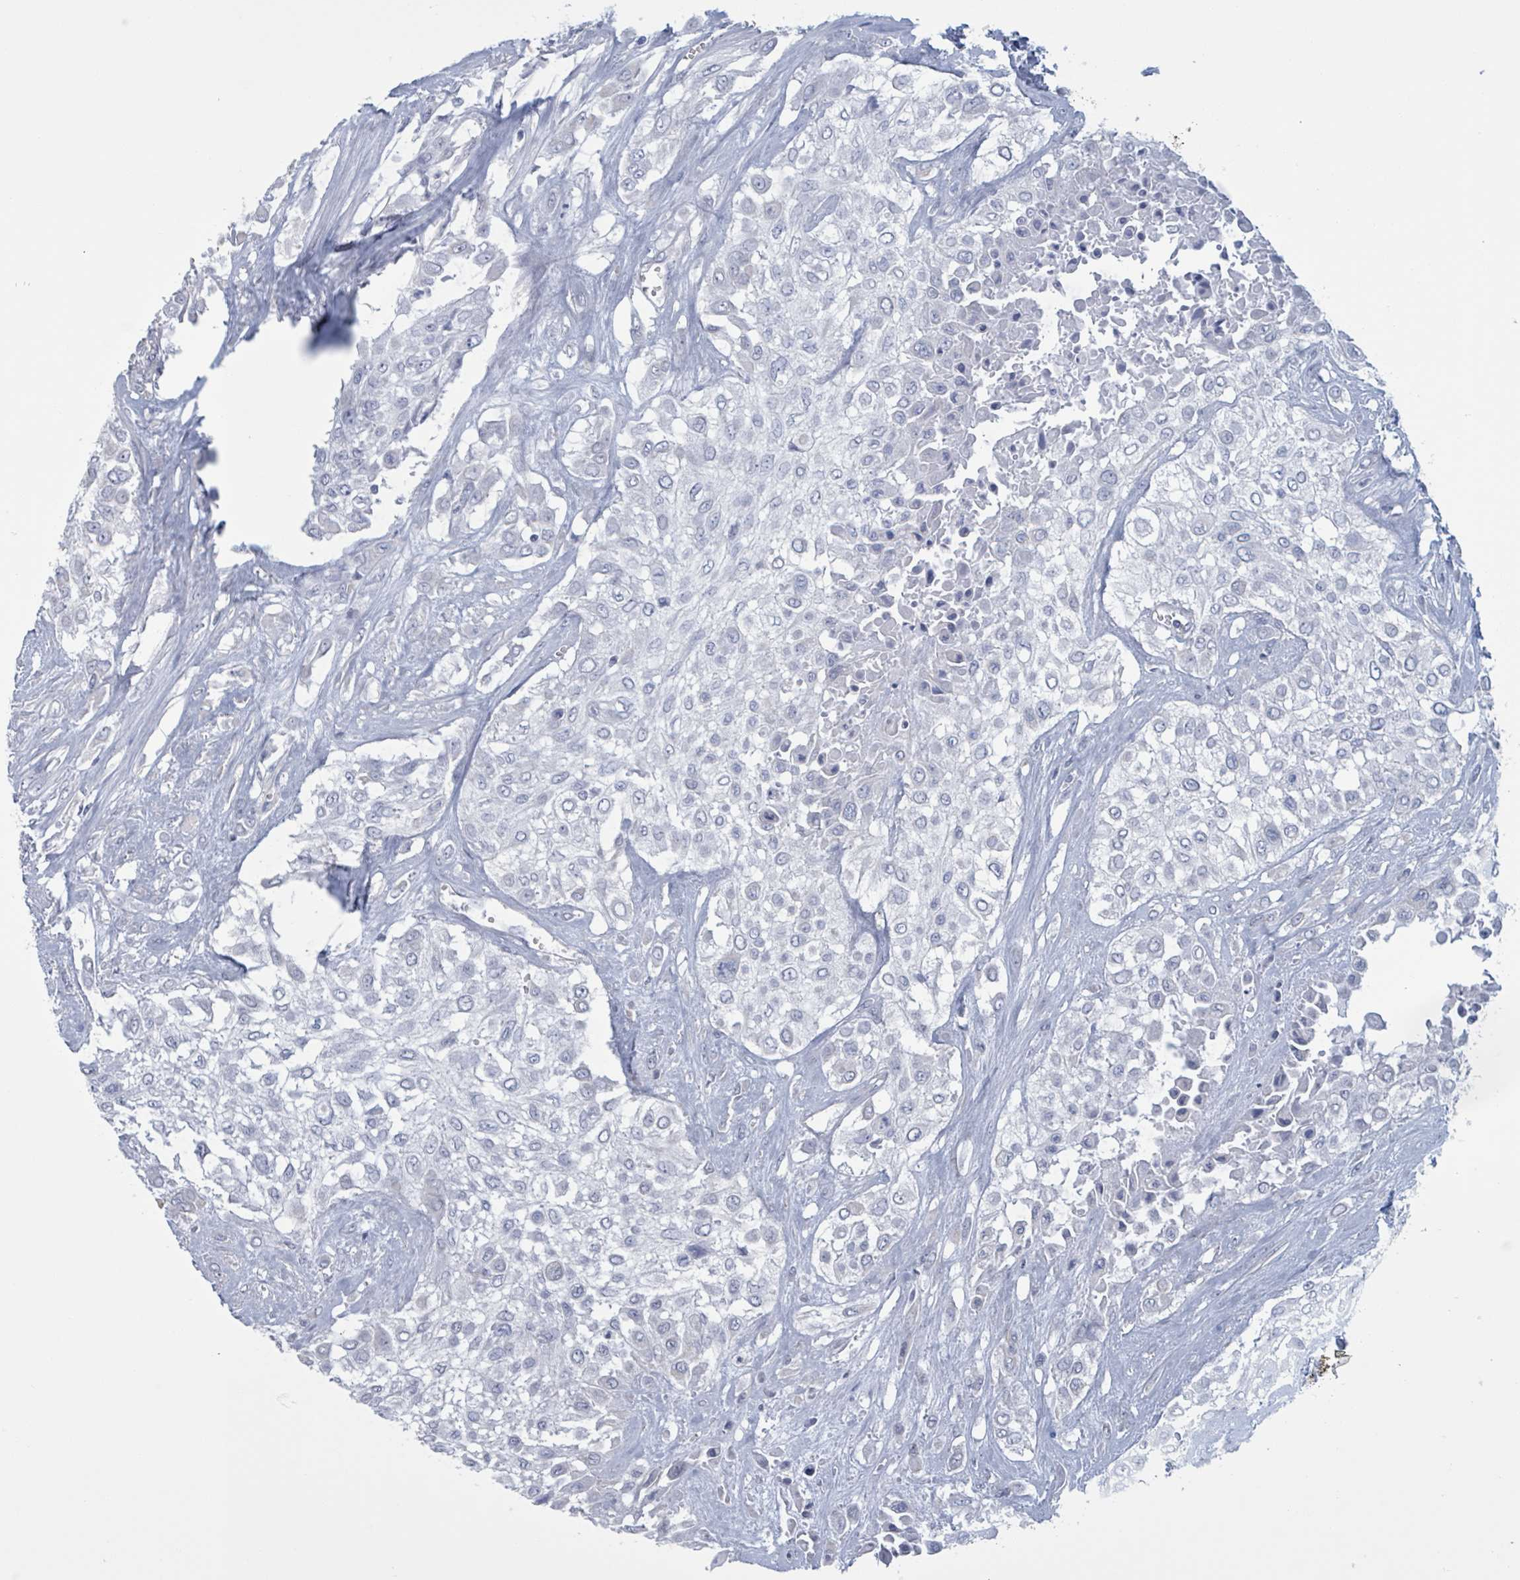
{"staining": {"intensity": "negative", "quantity": "none", "location": "none"}, "tissue": "urothelial cancer", "cell_type": "Tumor cells", "image_type": "cancer", "snomed": [{"axis": "morphology", "description": "Urothelial carcinoma, High grade"}, {"axis": "topography", "description": "Urinary bladder"}], "caption": "A photomicrograph of urothelial cancer stained for a protein shows no brown staining in tumor cells. (DAB (3,3'-diaminobenzidine) immunohistochemistry with hematoxylin counter stain).", "gene": "CT45A5", "patient": {"sex": "male", "age": 57}}